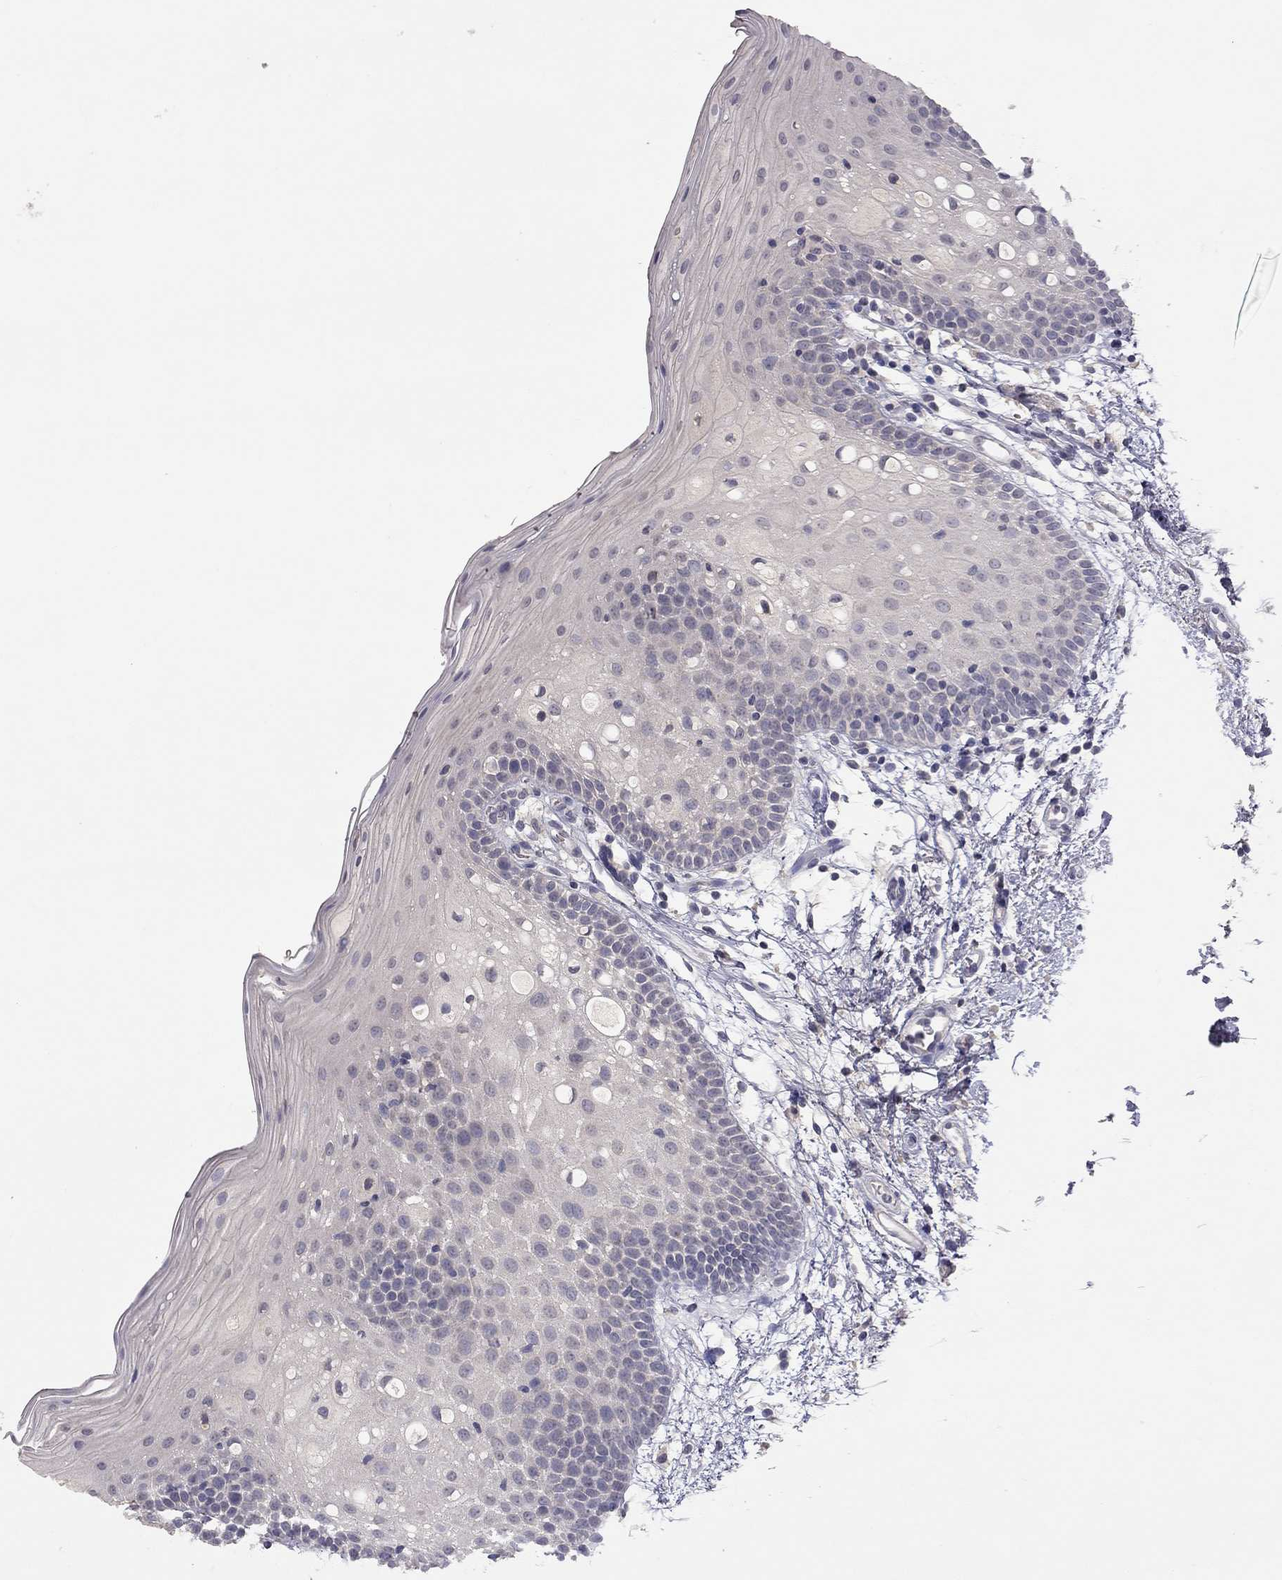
{"staining": {"intensity": "negative", "quantity": "none", "location": "none"}, "tissue": "oral mucosa", "cell_type": "Squamous epithelial cells", "image_type": "normal", "snomed": [{"axis": "morphology", "description": "Normal tissue, NOS"}, {"axis": "topography", "description": "Oral tissue"}, {"axis": "topography", "description": "Tounge, NOS"}], "caption": "The micrograph displays no significant staining in squamous epithelial cells of oral mucosa. The staining is performed using DAB (3,3'-diaminobenzidine) brown chromogen with nuclei counter-stained in using hematoxylin.", "gene": "SYT12", "patient": {"sex": "female", "age": 83}}